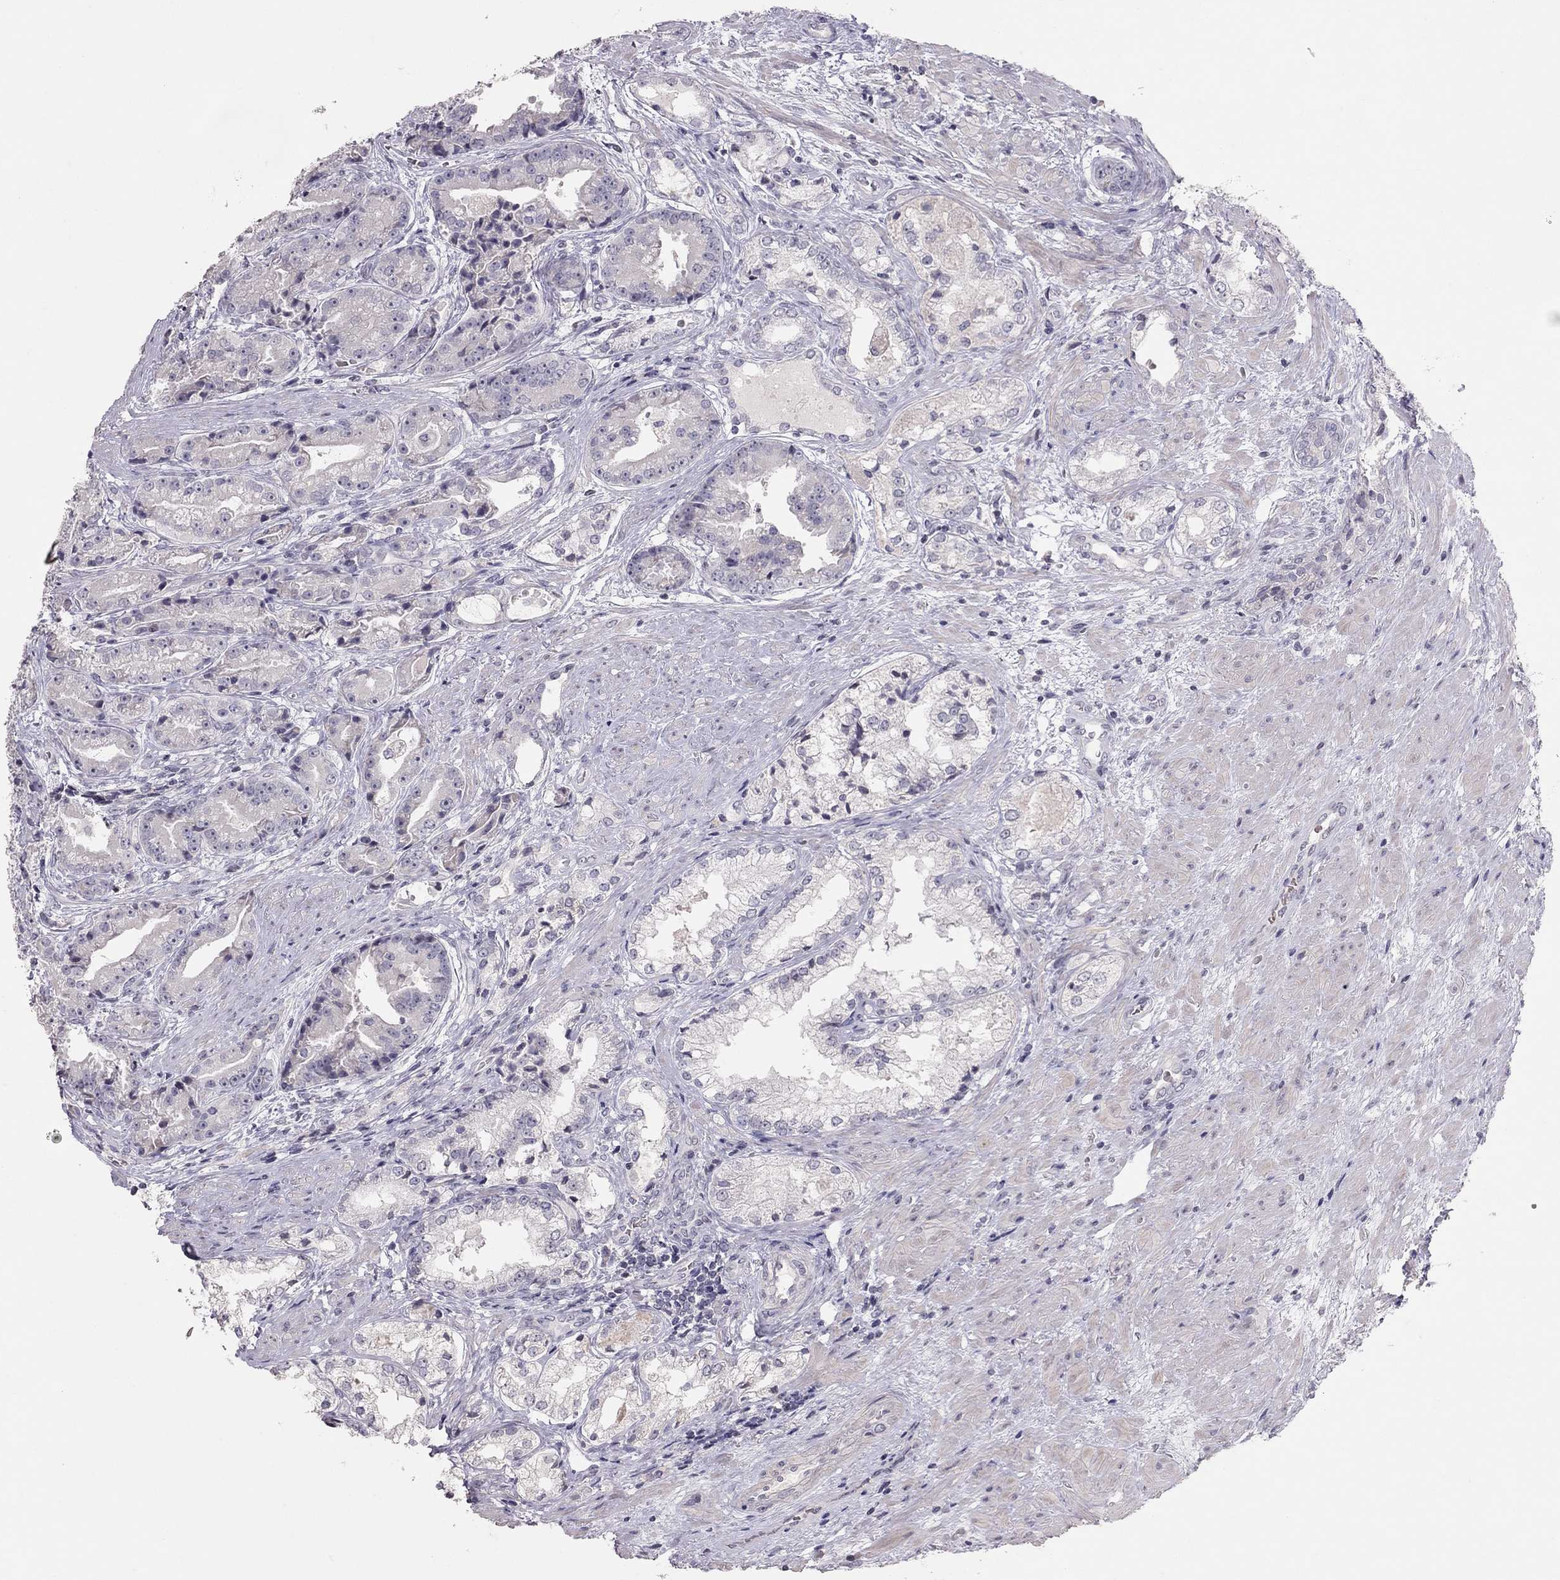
{"staining": {"intensity": "negative", "quantity": "none", "location": "none"}, "tissue": "prostate cancer", "cell_type": "Tumor cells", "image_type": "cancer", "snomed": [{"axis": "morphology", "description": "Adenocarcinoma, NOS"}, {"axis": "morphology", "description": "Adenocarcinoma, High grade"}, {"axis": "topography", "description": "Prostate"}], "caption": "The image exhibits no staining of tumor cells in high-grade adenocarcinoma (prostate).", "gene": "TSHB", "patient": {"sex": "male", "age": 64}}